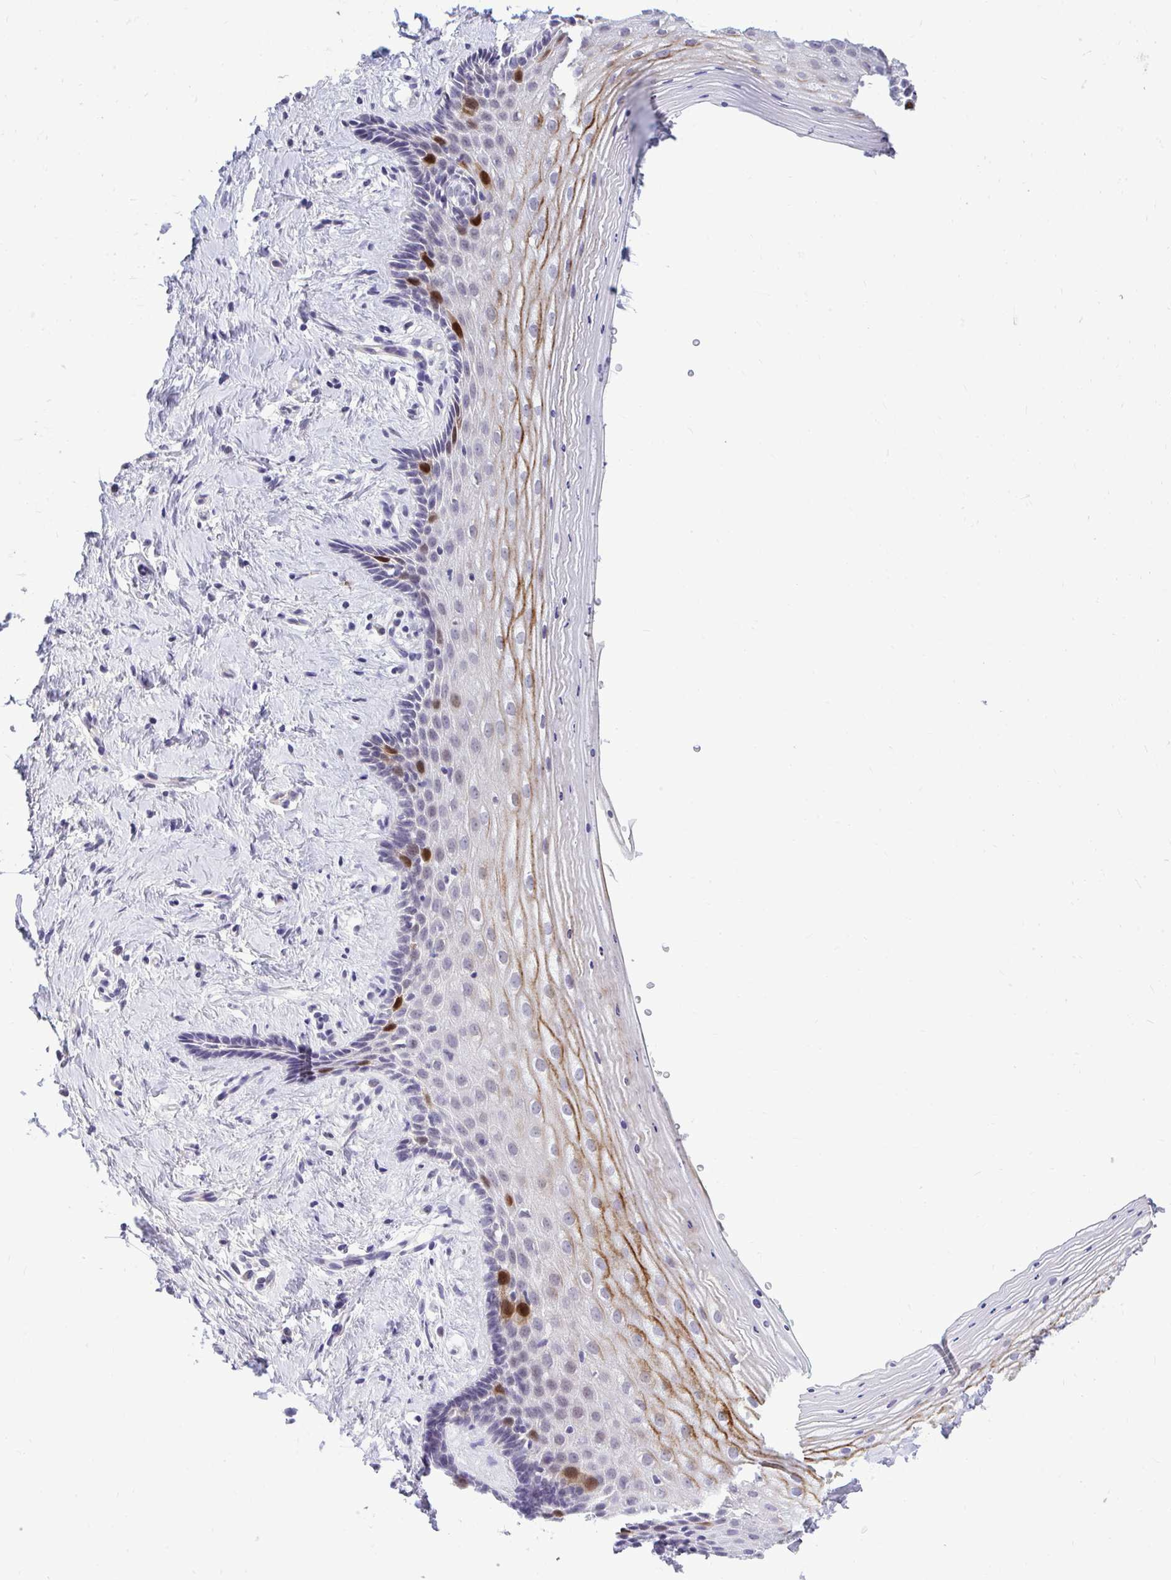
{"staining": {"intensity": "strong", "quantity": "<25%", "location": "cytoplasmic/membranous,nuclear"}, "tissue": "vagina", "cell_type": "Squamous epithelial cells", "image_type": "normal", "snomed": [{"axis": "morphology", "description": "Normal tissue, NOS"}, {"axis": "topography", "description": "Vagina"}], "caption": "Immunohistochemistry (DAB (3,3'-diaminobenzidine)) staining of benign vagina exhibits strong cytoplasmic/membranous,nuclear protein expression in approximately <25% of squamous epithelial cells. (DAB = brown stain, brightfield microscopy at high magnification).", "gene": "CDC20", "patient": {"sex": "female", "age": 42}}